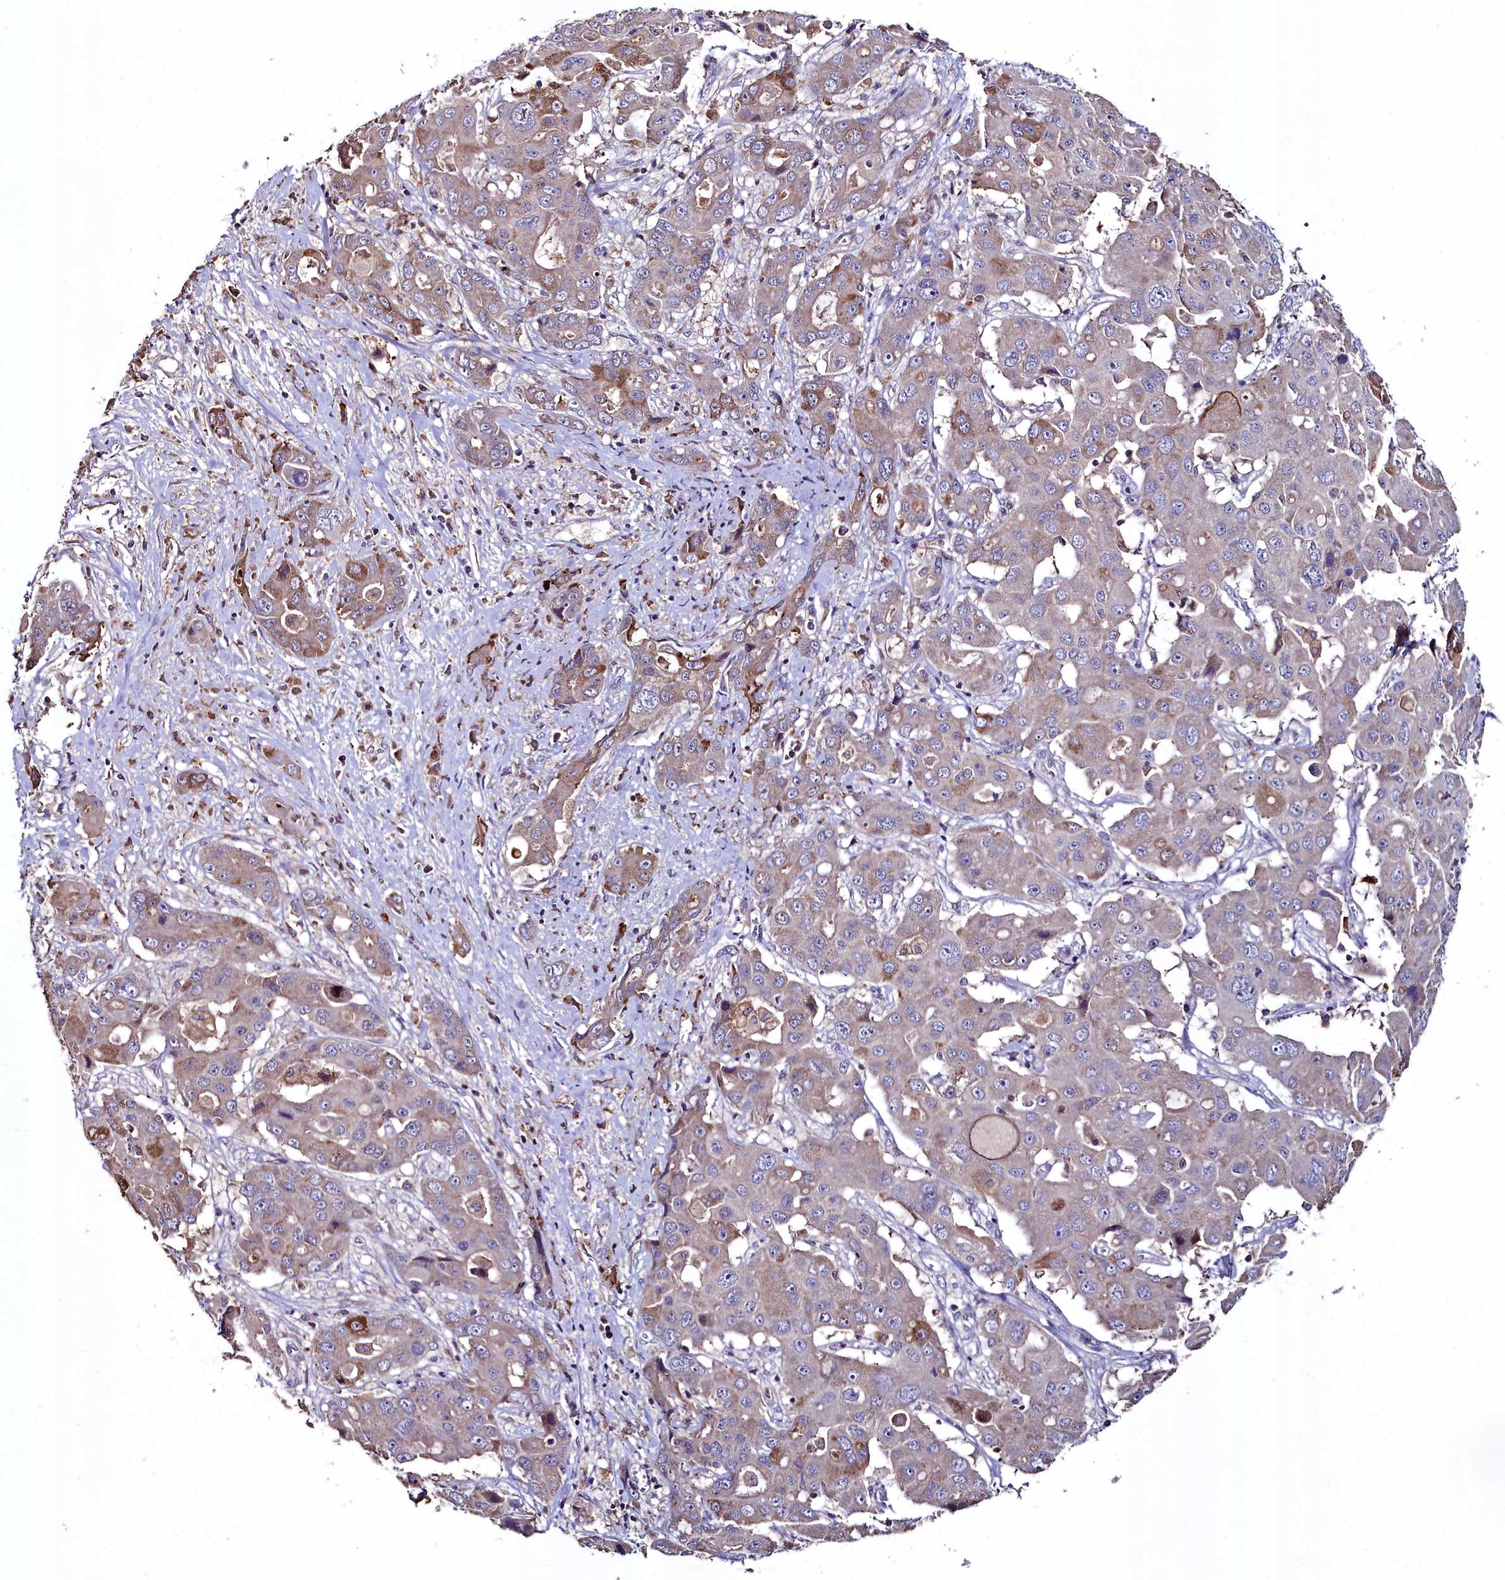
{"staining": {"intensity": "moderate", "quantity": "<25%", "location": "cytoplasmic/membranous"}, "tissue": "liver cancer", "cell_type": "Tumor cells", "image_type": "cancer", "snomed": [{"axis": "morphology", "description": "Cholangiocarcinoma"}, {"axis": "topography", "description": "Liver"}], "caption": "Tumor cells show low levels of moderate cytoplasmic/membranous positivity in about <25% of cells in liver cancer (cholangiocarcinoma). The protein of interest is shown in brown color, while the nuclei are stained blue.", "gene": "AMBRA1", "patient": {"sex": "male", "age": 67}}